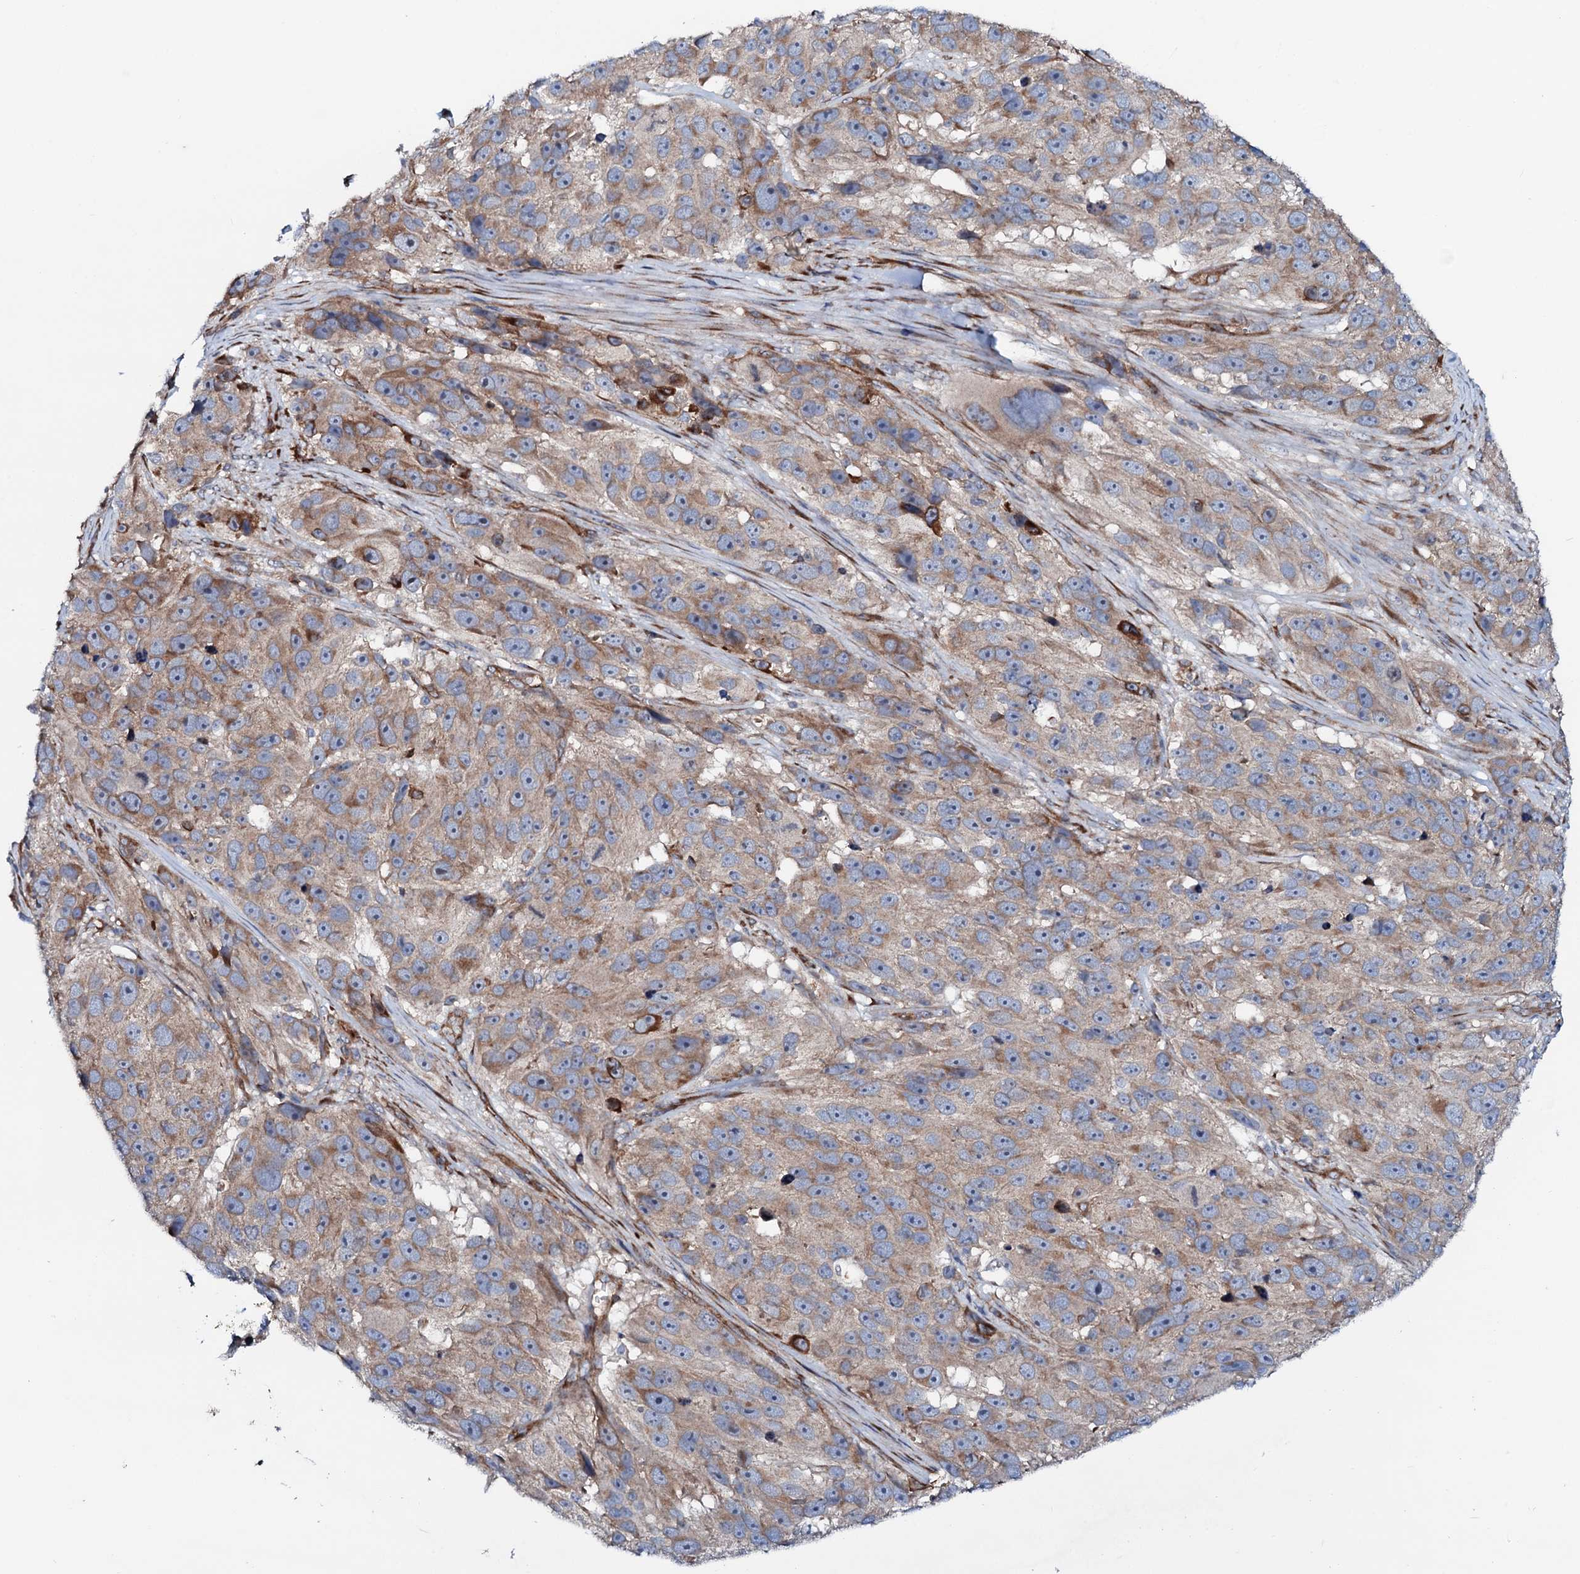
{"staining": {"intensity": "moderate", "quantity": "25%-75%", "location": "cytoplasmic/membranous"}, "tissue": "melanoma", "cell_type": "Tumor cells", "image_type": "cancer", "snomed": [{"axis": "morphology", "description": "Malignant melanoma, NOS"}, {"axis": "topography", "description": "Skin"}], "caption": "Immunohistochemistry (IHC) micrograph of neoplastic tissue: human malignant melanoma stained using IHC shows medium levels of moderate protein expression localized specifically in the cytoplasmic/membranous of tumor cells, appearing as a cytoplasmic/membranous brown color.", "gene": "STARD13", "patient": {"sex": "male", "age": 84}}